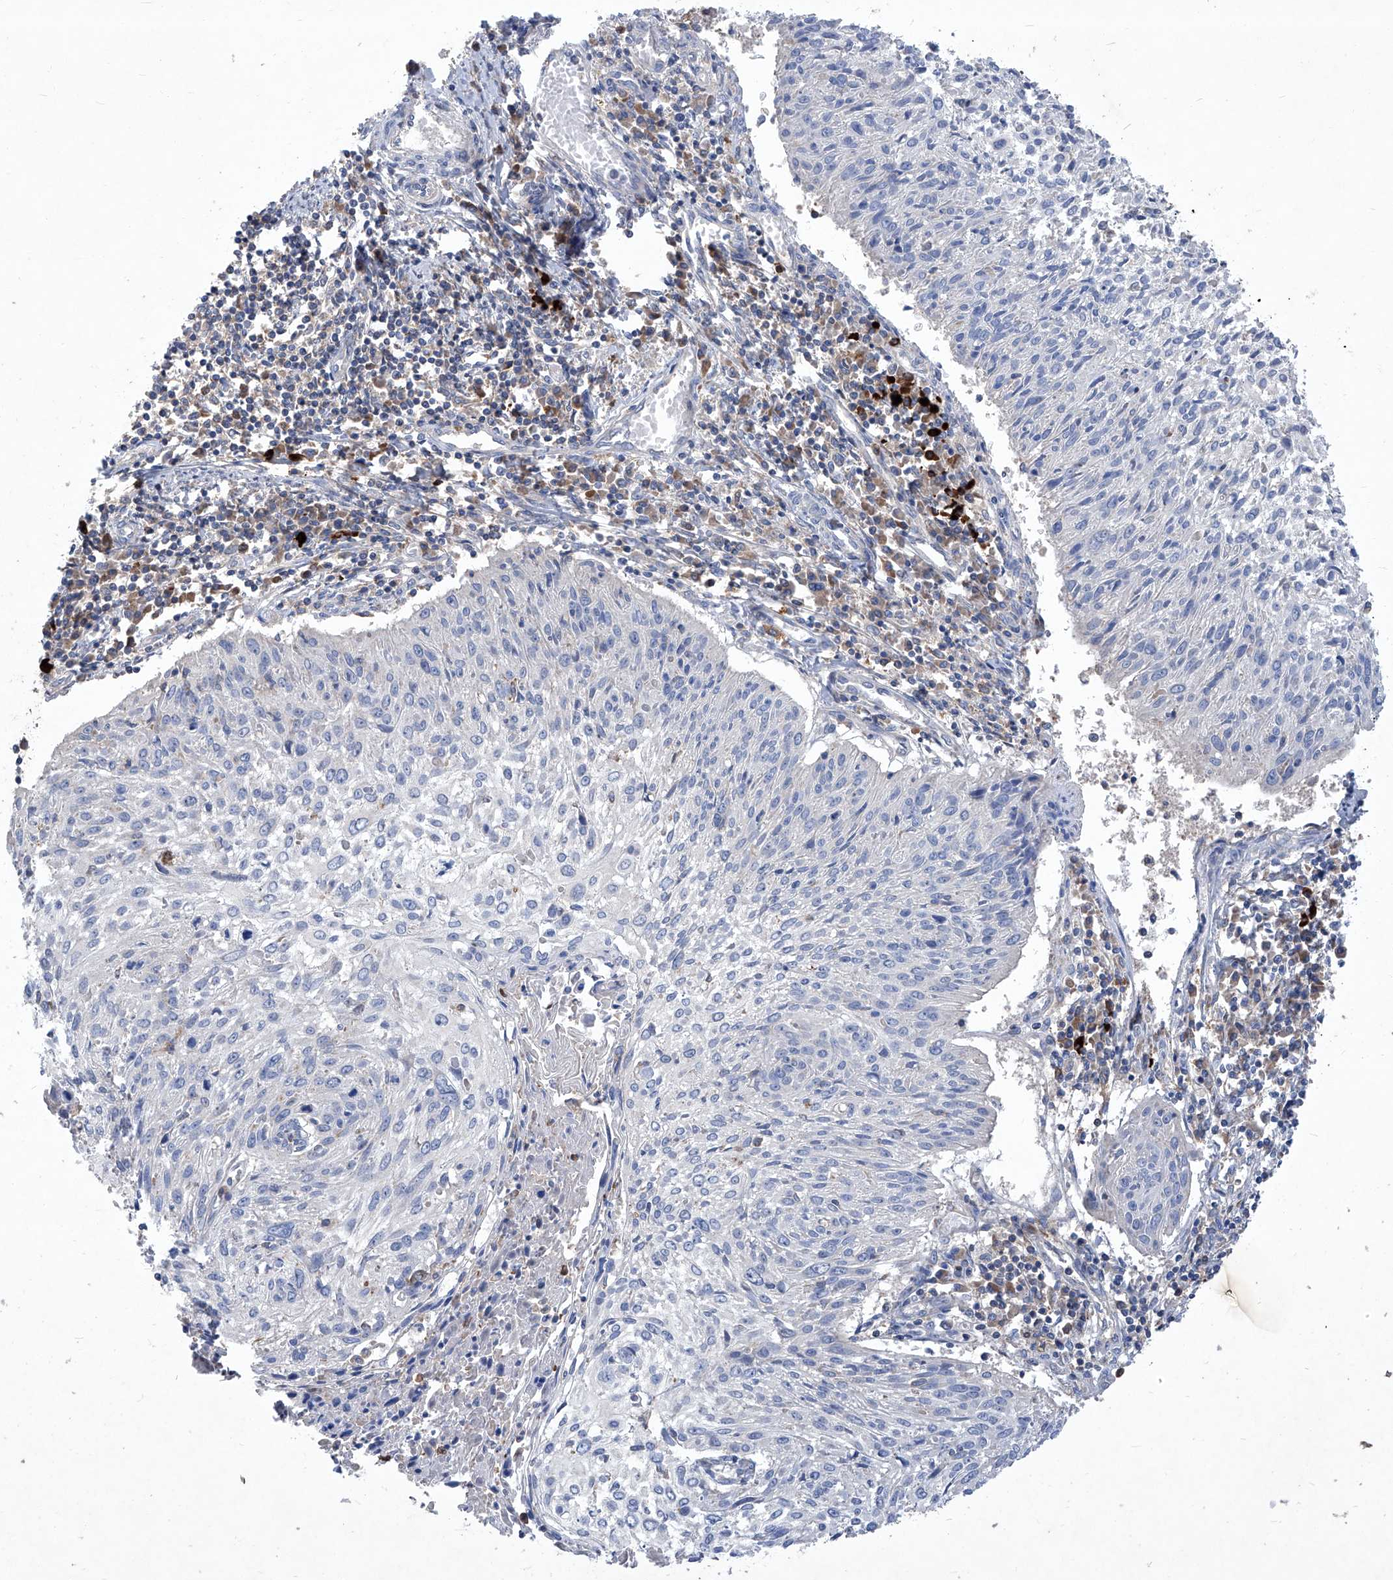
{"staining": {"intensity": "negative", "quantity": "none", "location": "none"}, "tissue": "cervical cancer", "cell_type": "Tumor cells", "image_type": "cancer", "snomed": [{"axis": "morphology", "description": "Squamous cell carcinoma, NOS"}, {"axis": "topography", "description": "Cervix"}], "caption": "This histopathology image is of cervical cancer (squamous cell carcinoma) stained with immunohistochemistry (IHC) to label a protein in brown with the nuclei are counter-stained blue. There is no positivity in tumor cells.", "gene": "EPHA8", "patient": {"sex": "female", "age": 51}}